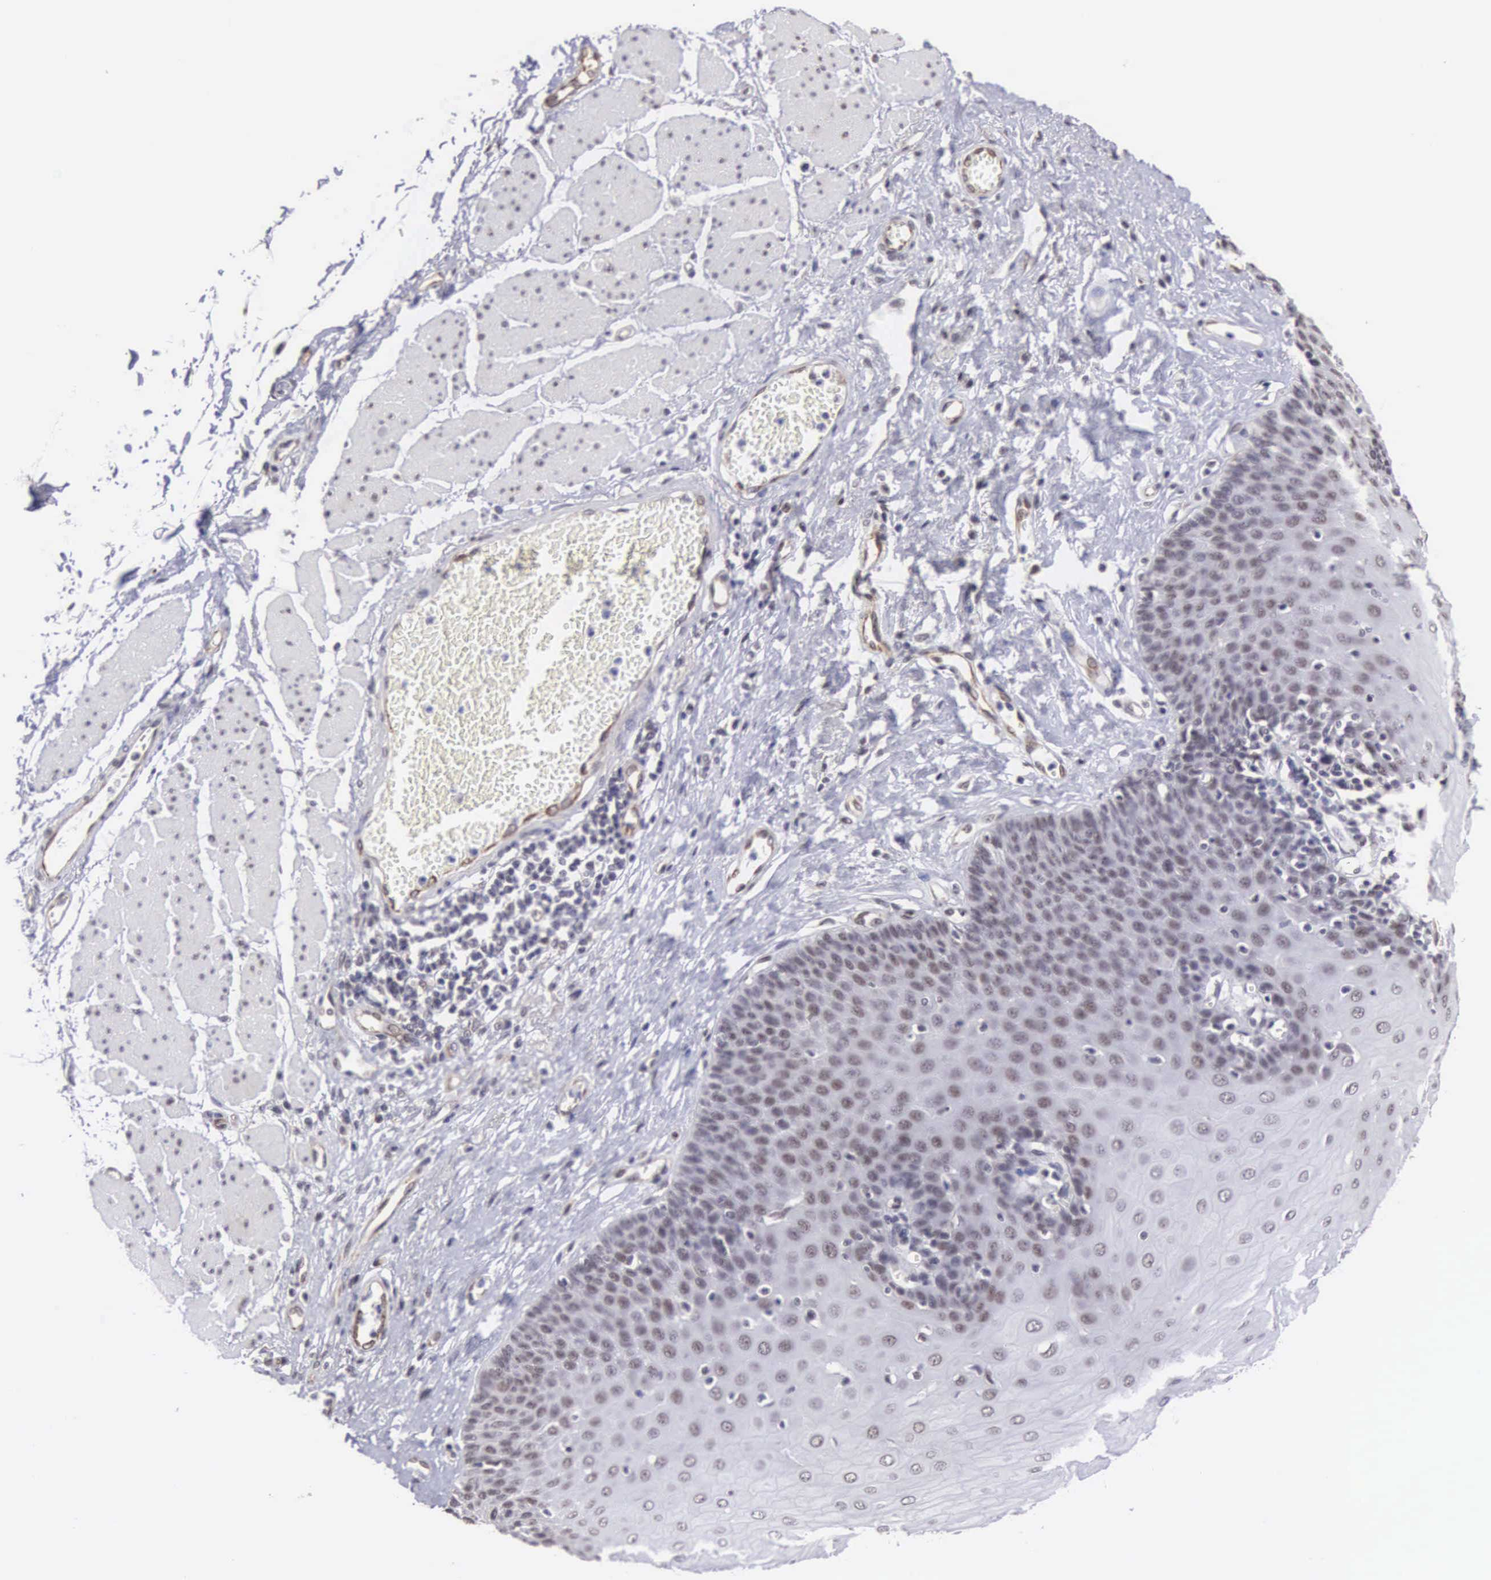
{"staining": {"intensity": "moderate", "quantity": "25%-75%", "location": "nuclear"}, "tissue": "esophagus", "cell_type": "Squamous epithelial cells", "image_type": "normal", "snomed": [{"axis": "morphology", "description": "Normal tissue, NOS"}, {"axis": "topography", "description": "Esophagus"}], "caption": "Protein staining of unremarkable esophagus reveals moderate nuclear expression in approximately 25%-75% of squamous epithelial cells.", "gene": "MORC2", "patient": {"sex": "male", "age": 65}}